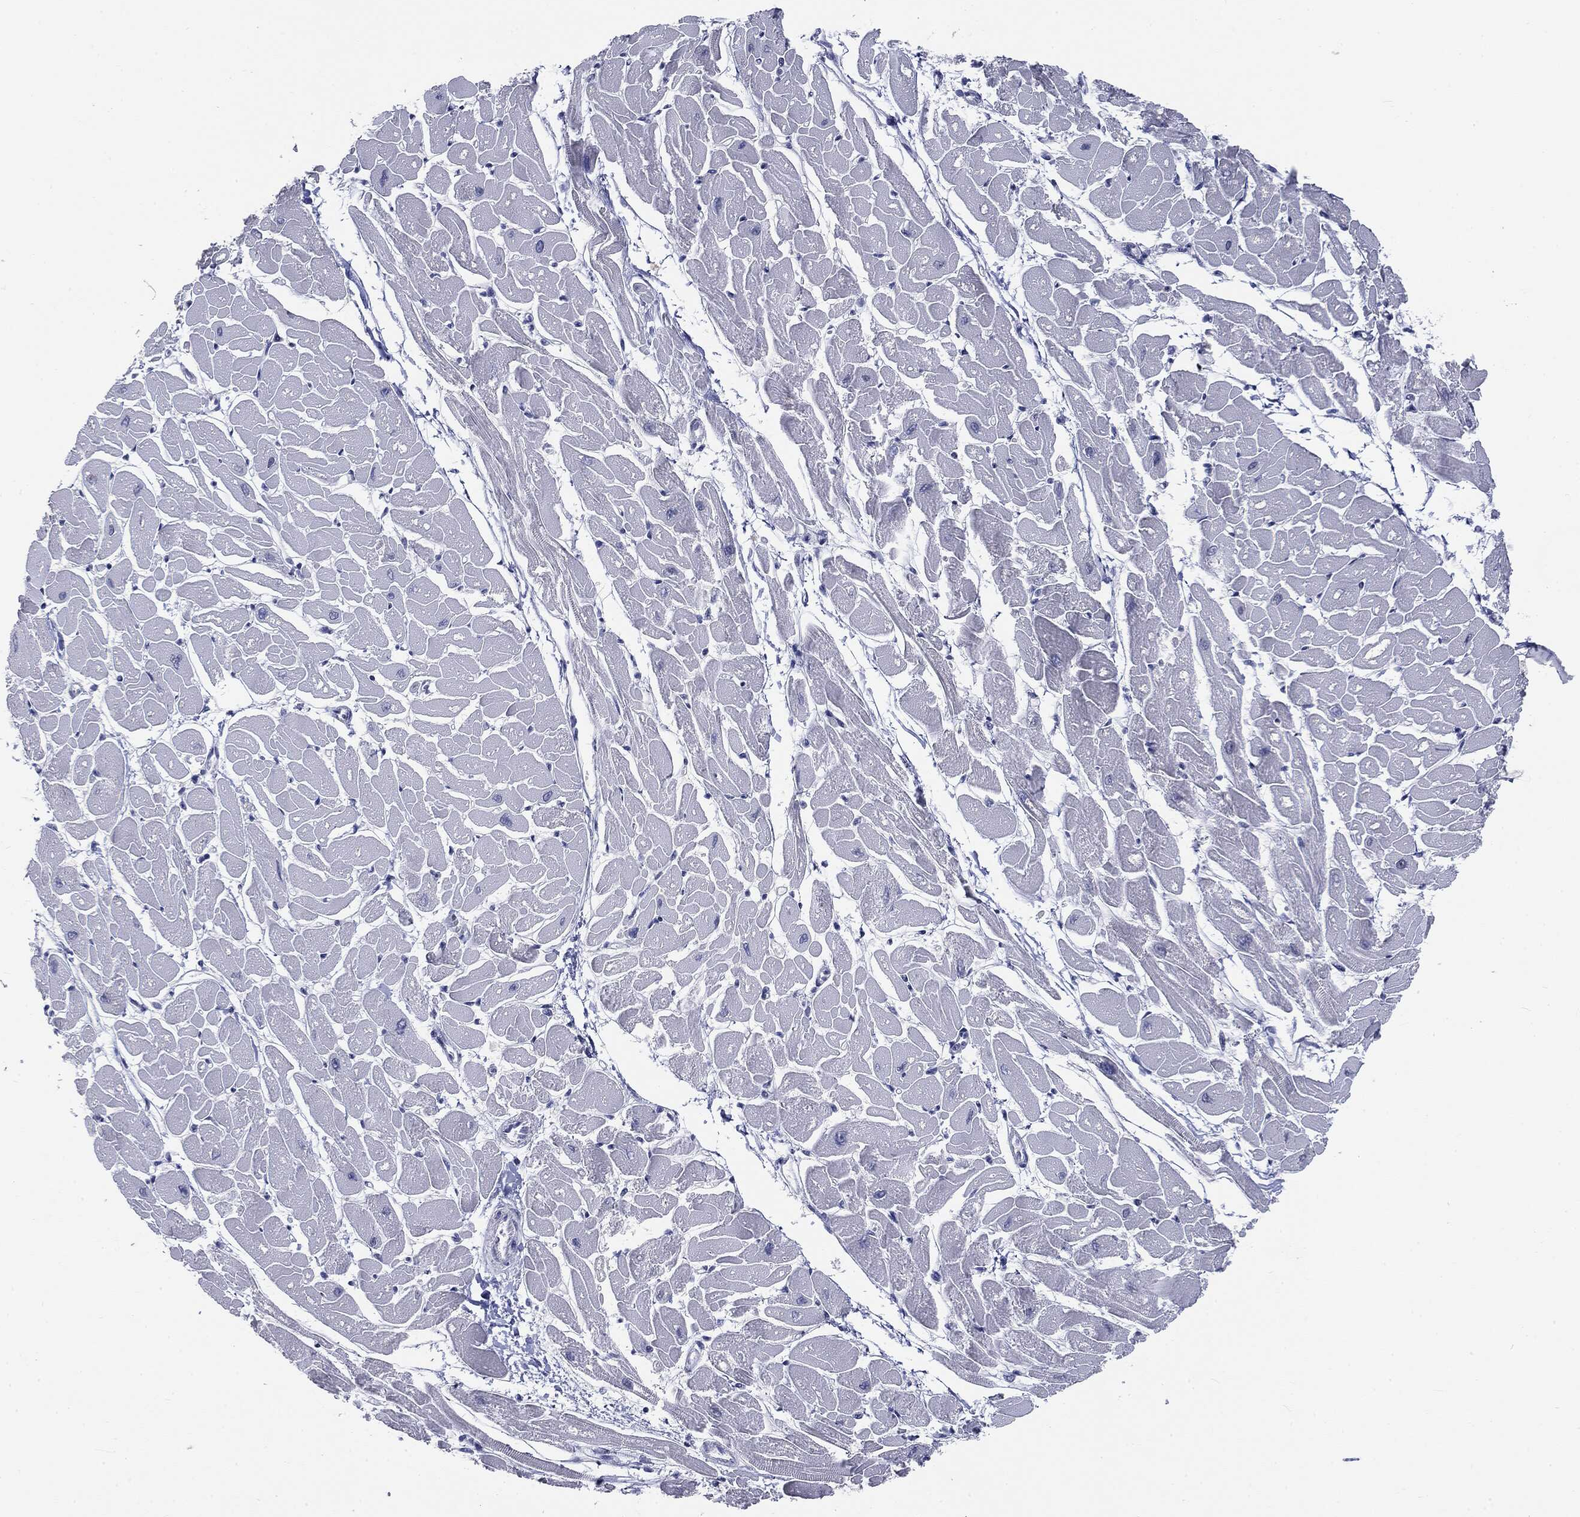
{"staining": {"intensity": "negative", "quantity": "none", "location": "none"}, "tissue": "heart muscle", "cell_type": "Cardiomyocytes", "image_type": "normal", "snomed": [{"axis": "morphology", "description": "Normal tissue, NOS"}, {"axis": "topography", "description": "Heart"}], "caption": "IHC of benign human heart muscle reveals no staining in cardiomyocytes.", "gene": "CGB1", "patient": {"sex": "male", "age": 57}}